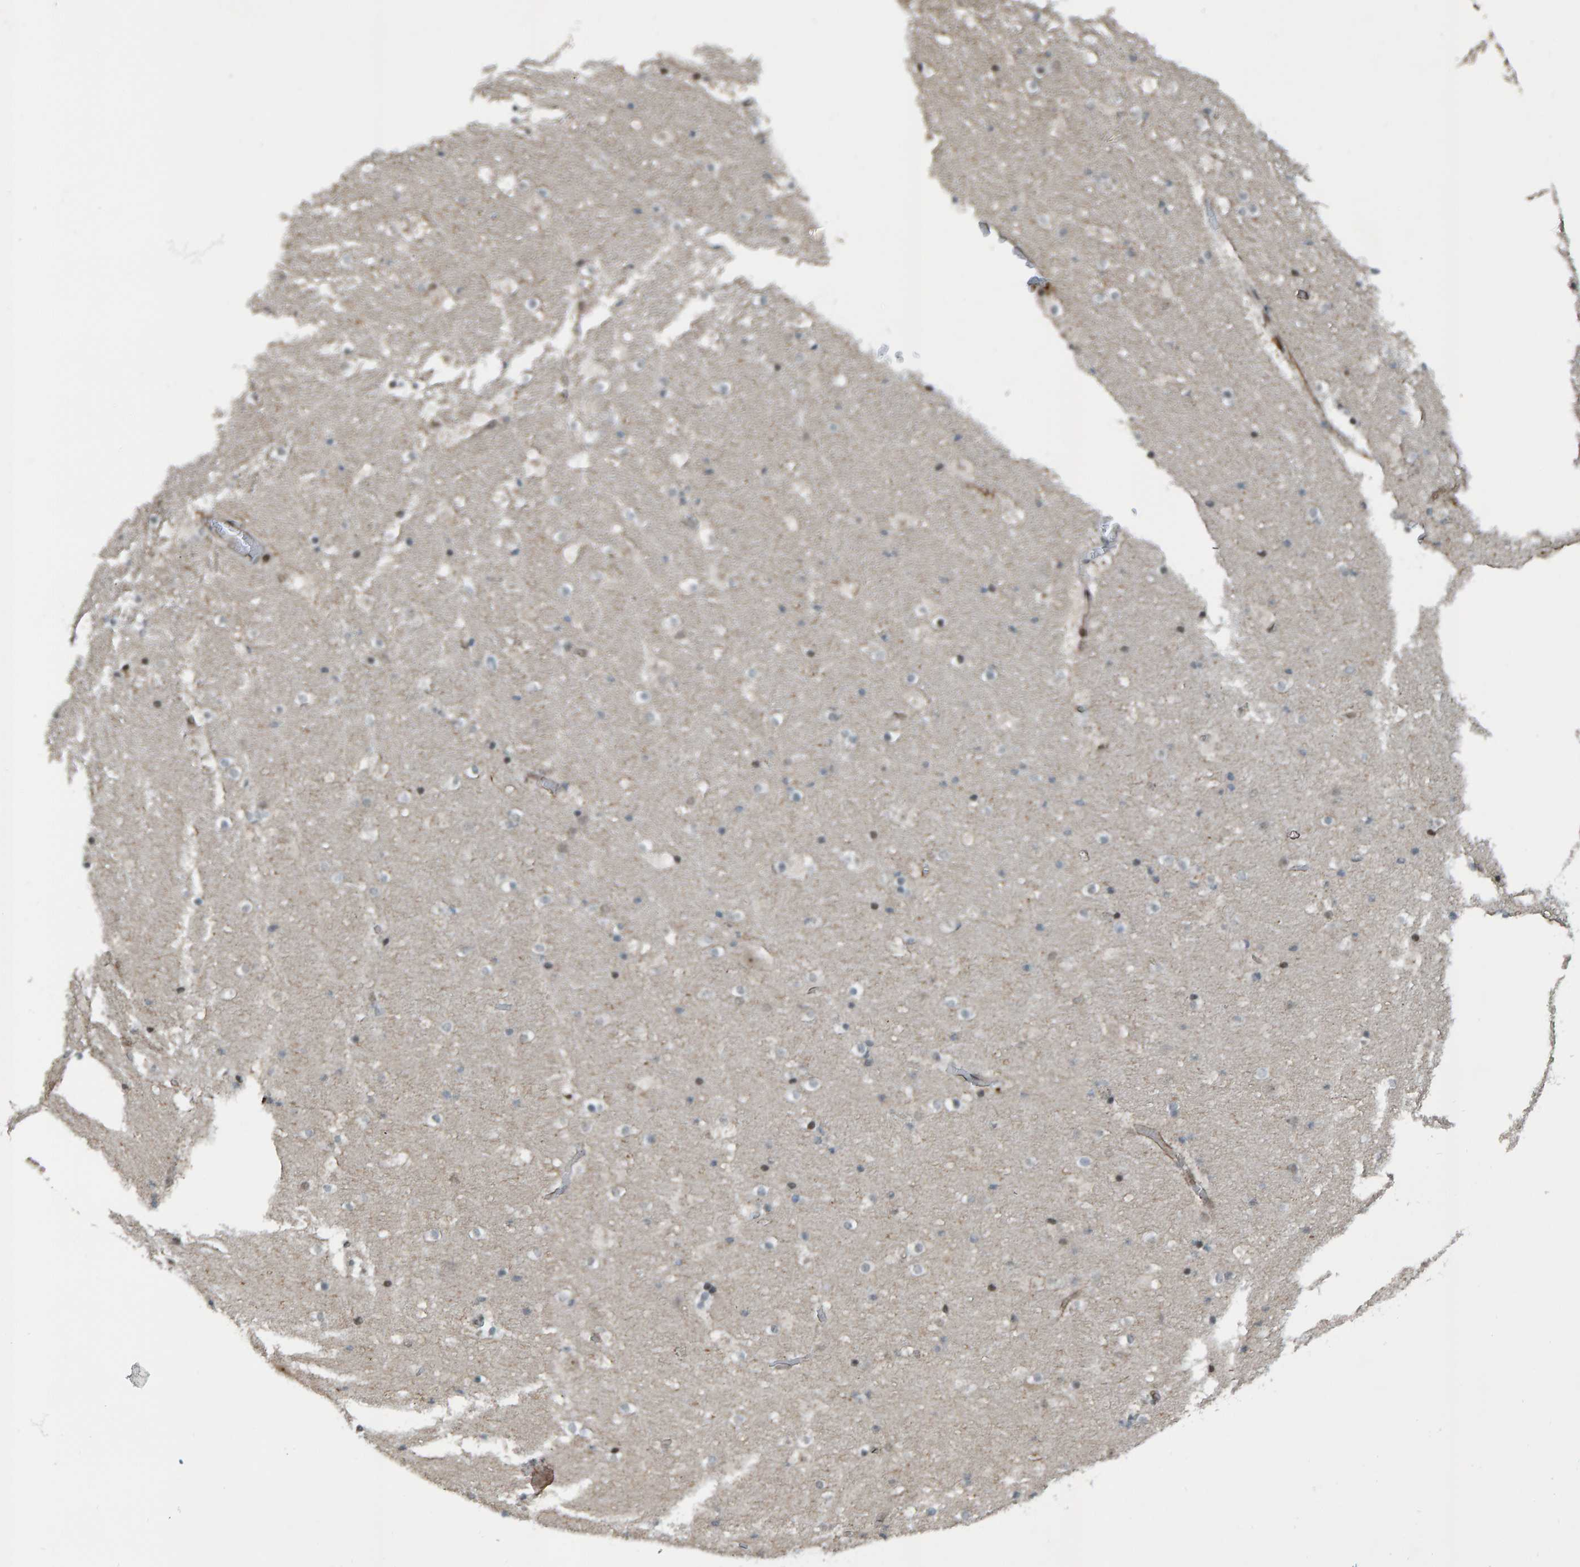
{"staining": {"intensity": "weak", "quantity": "<25%", "location": "nuclear"}, "tissue": "hippocampus", "cell_type": "Glial cells", "image_type": "normal", "snomed": [{"axis": "morphology", "description": "Normal tissue, NOS"}, {"axis": "topography", "description": "Hippocampus"}], "caption": "Glial cells are negative for brown protein staining in benign hippocampus.", "gene": "ZNF366", "patient": {"sex": "male", "age": 45}}